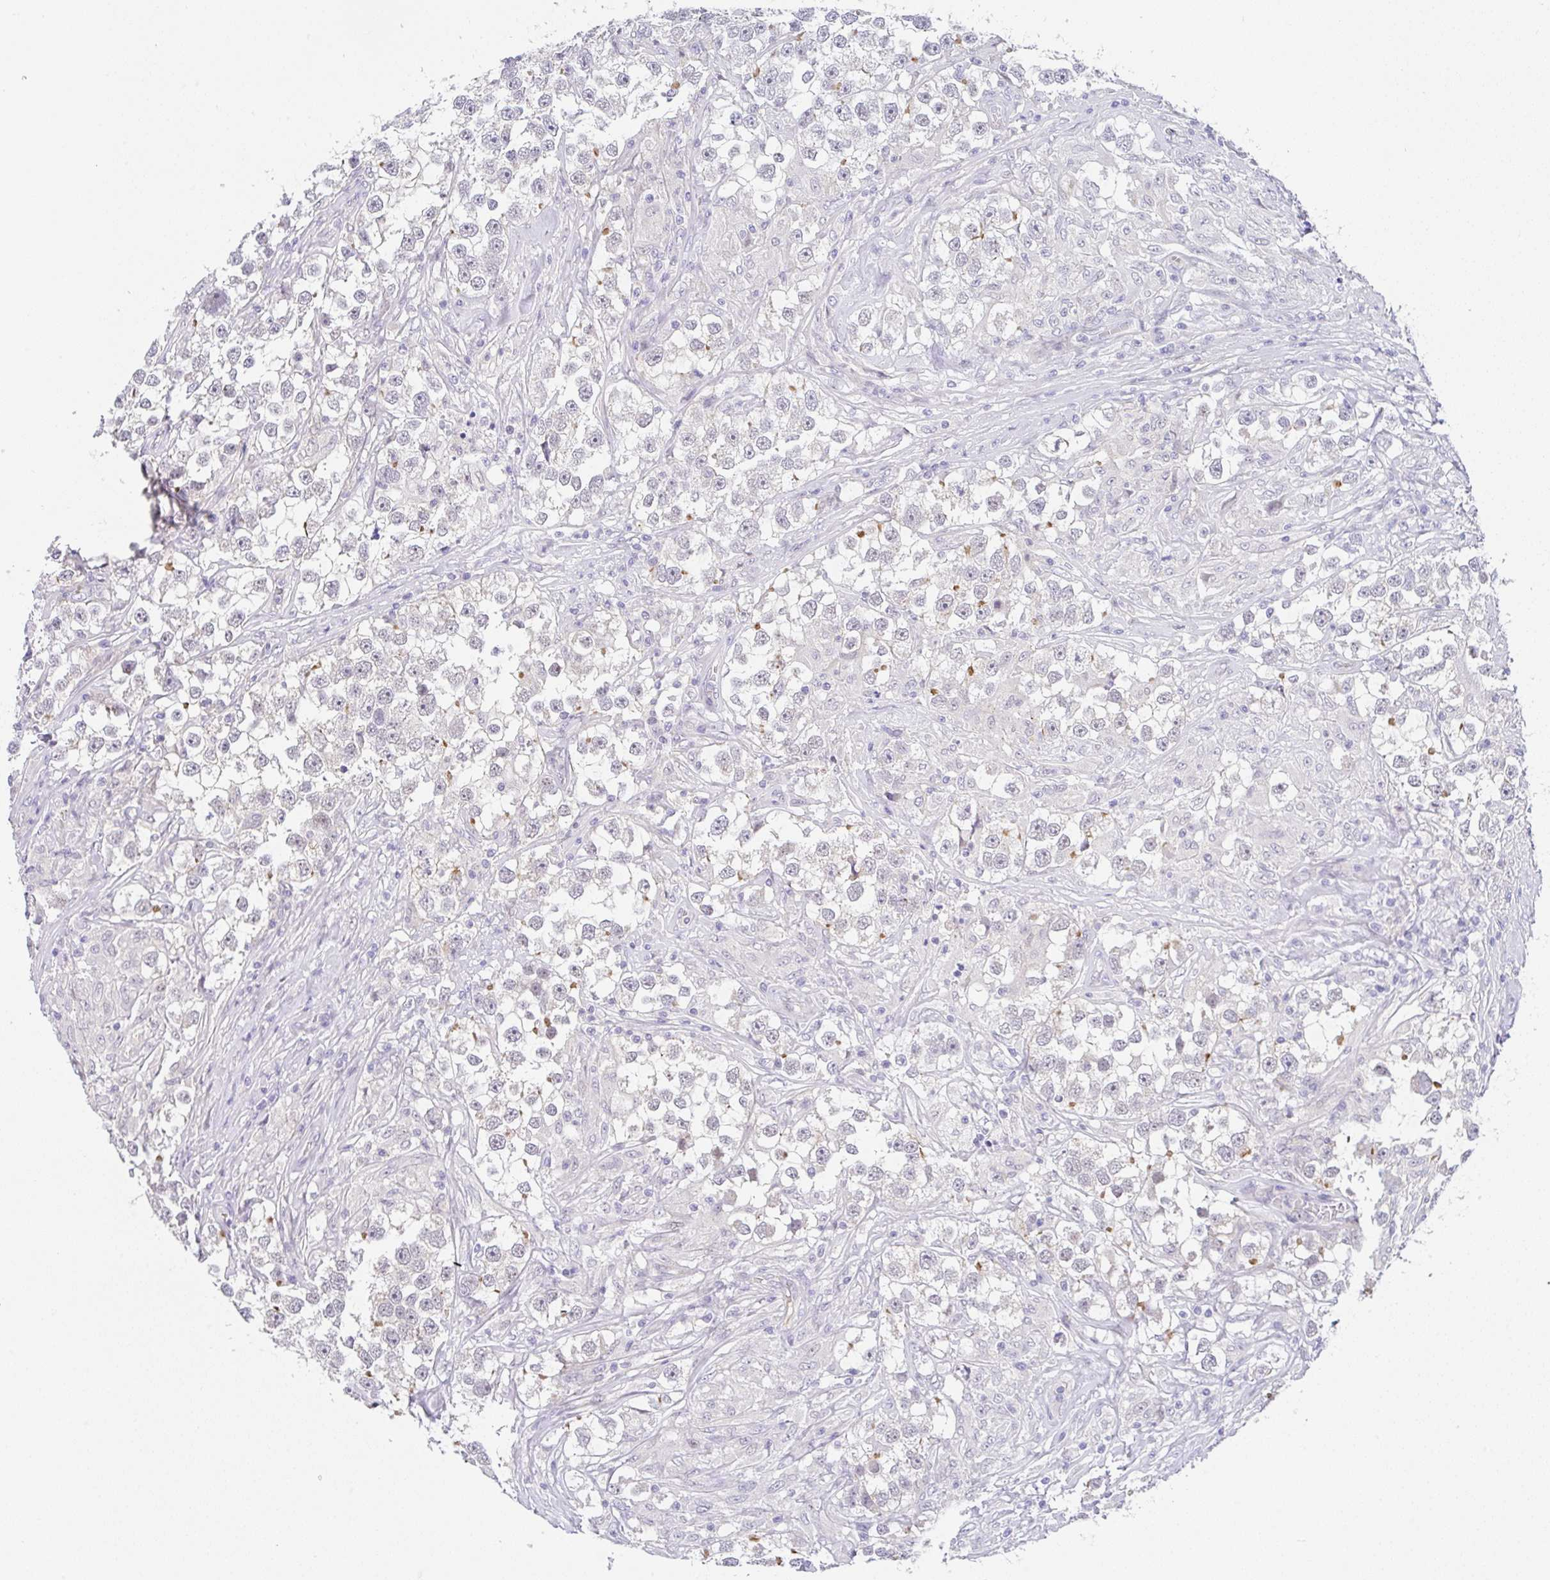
{"staining": {"intensity": "negative", "quantity": "none", "location": "none"}, "tissue": "testis cancer", "cell_type": "Tumor cells", "image_type": "cancer", "snomed": [{"axis": "morphology", "description": "Seminoma, NOS"}, {"axis": "topography", "description": "Testis"}], "caption": "The histopathology image reveals no significant staining in tumor cells of testis cancer (seminoma). (DAB immunohistochemistry visualized using brightfield microscopy, high magnification).", "gene": "CGNL1", "patient": {"sex": "male", "age": 46}}